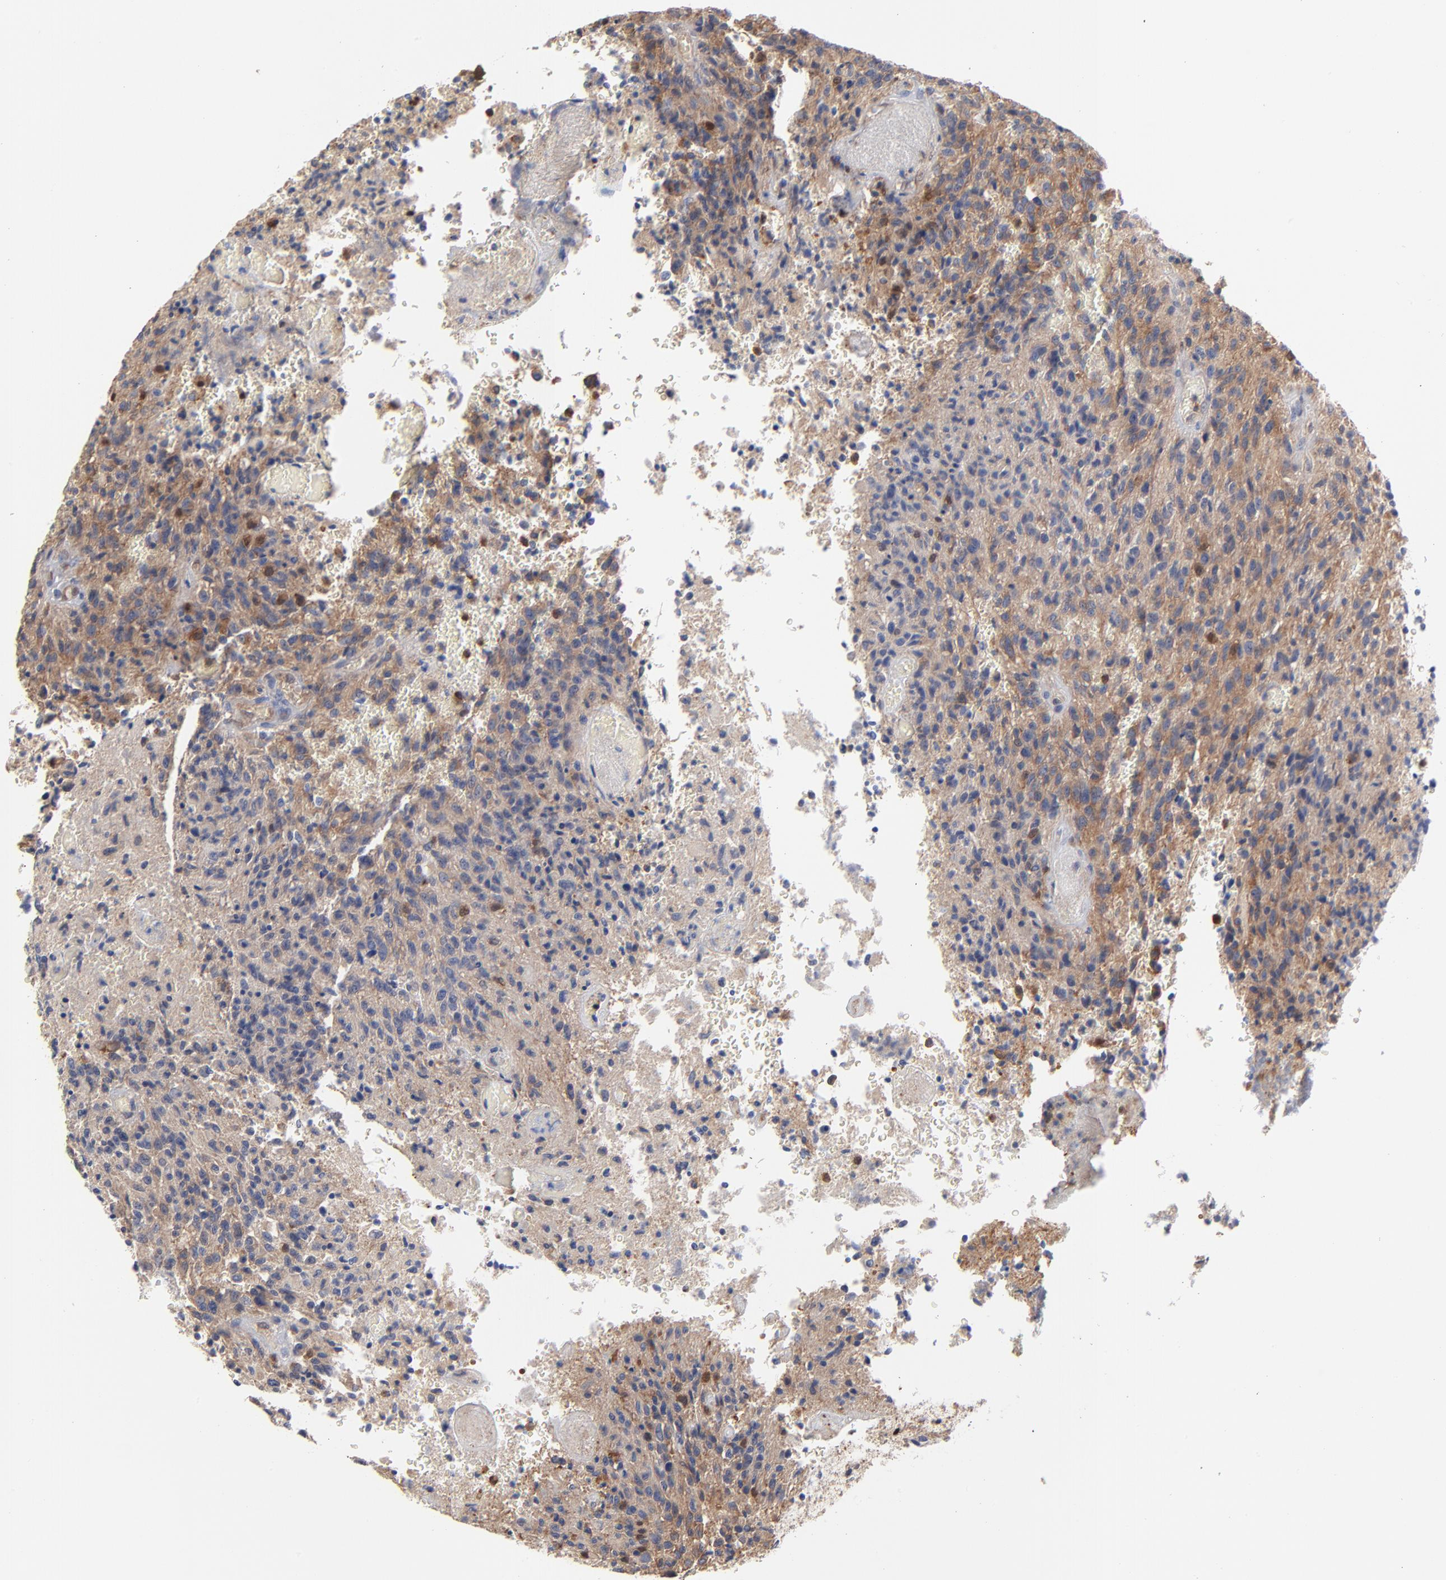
{"staining": {"intensity": "negative", "quantity": "none", "location": "none"}, "tissue": "glioma", "cell_type": "Tumor cells", "image_type": "cancer", "snomed": [{"axis": "morphology", "description": "Normal tissue, NOS"}, {"axis": "morphology", "description": "Glioma, malignant, High grade"}, {"axis": "topography", "description": "Cerebral cortex"}], "caption": "Tumor cells are negative for protein expression in human glioma. (Stains: DAB (3,3'-diaminobenzidine) IHC with hematoxylin counter stain, Microscopy: brightfield microscopy at high magnification).", "gene": "ARHGEF6", "patient": {"sex": "male", "age": 56}}